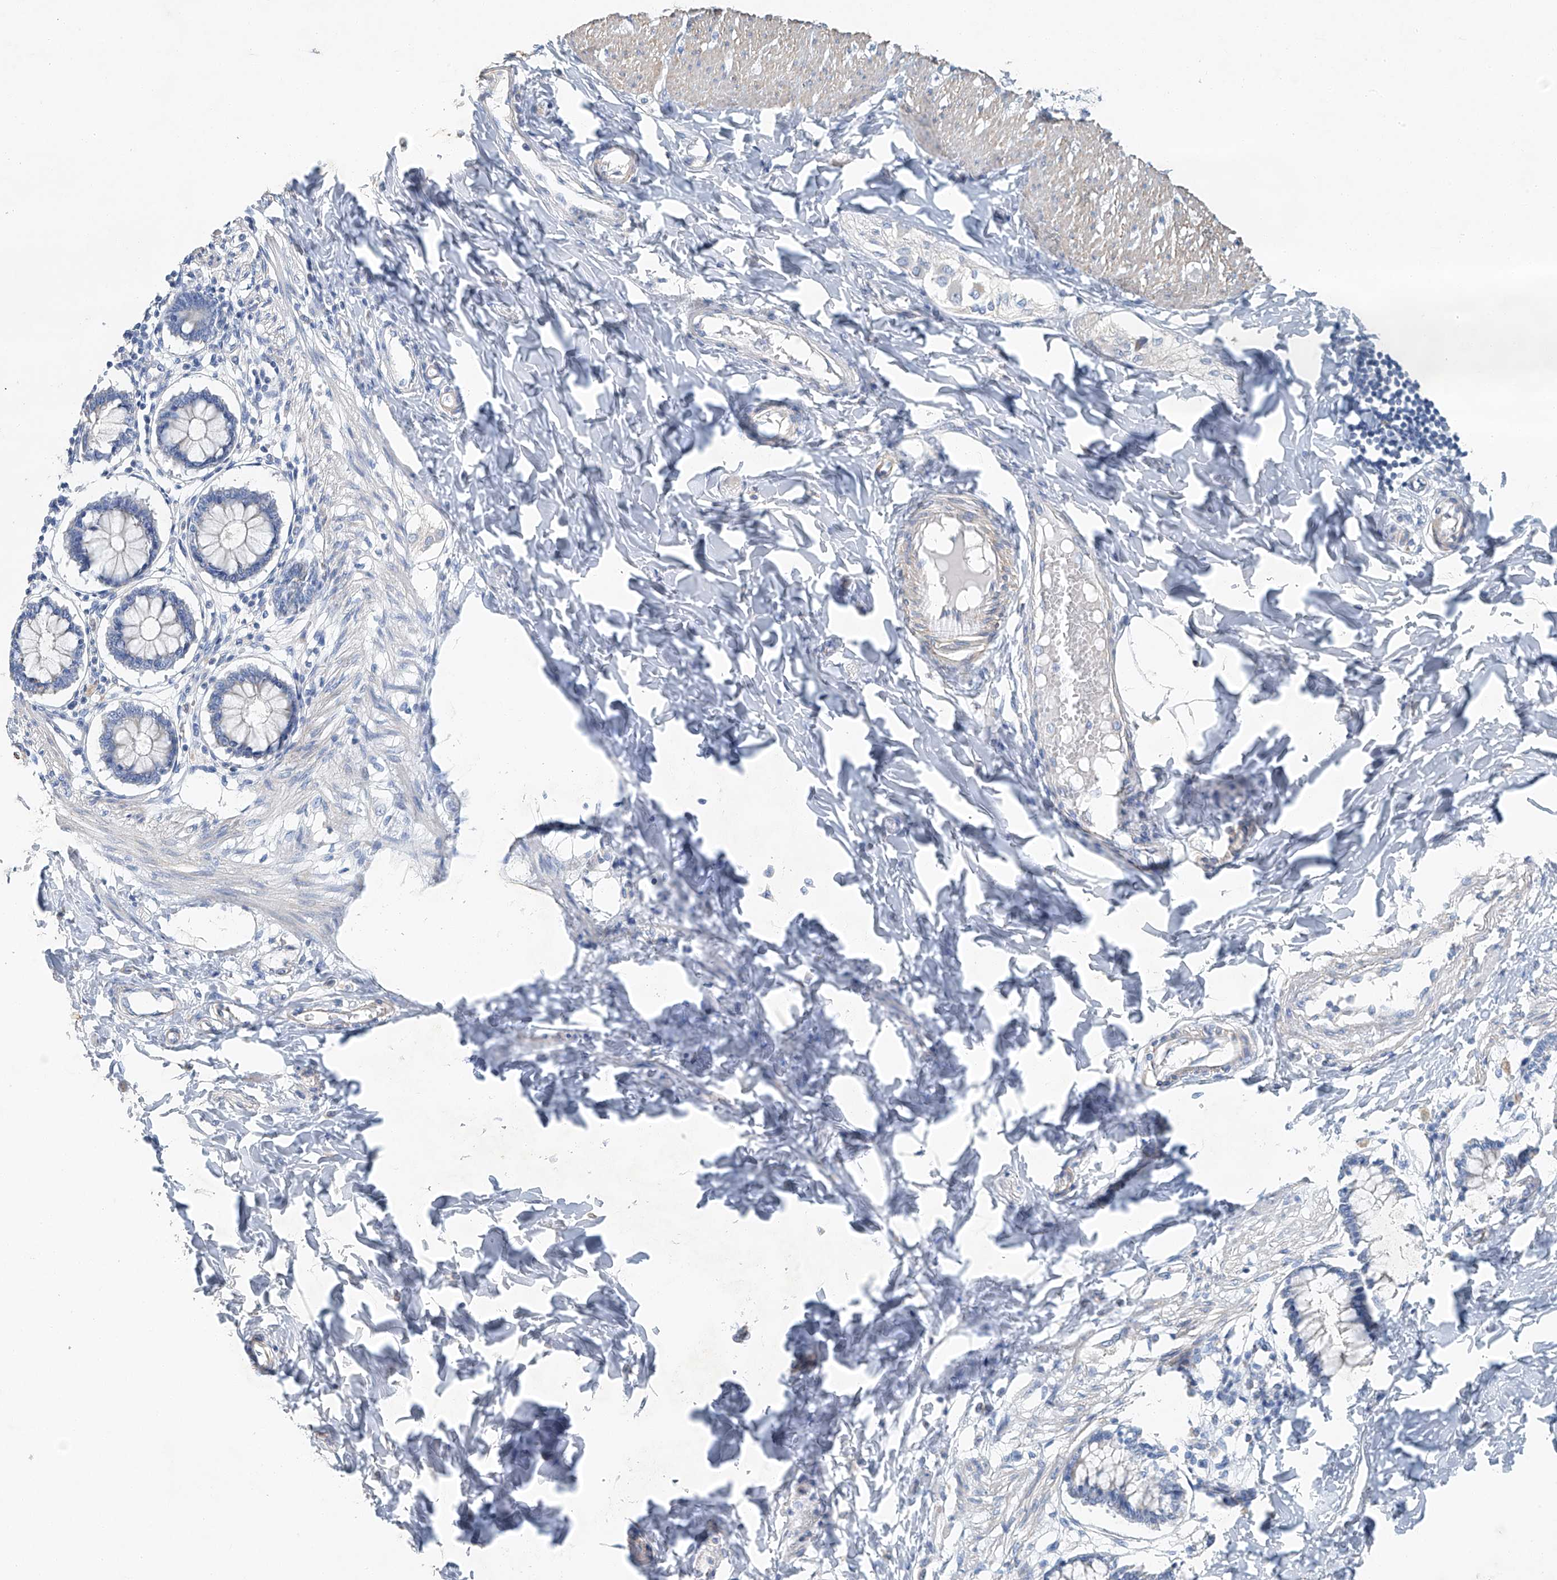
{"staining": {"intensity": "negative", "quantity": "none", "location": "none"}, "tissue": "smooth muscle", "cell_type": "Smooth muscle cells", "image_type": "normal", "snomed": [{"axis": "morphology", "description": "Normal tissue, NOS"}, {"axis": "morphology", "description": "Adenocarcinoma, NOS"}, {"axis": "topography", "description": "Colon"}, {"axis": "topography", "description": "Peripheral nerve tissue"}], "caption": "This is an immunohistochemistry (IHC) photomicrograph of normal human smooth muscle. There is no positivity in smooth muscle cells.", "gene": "C1orf87", "patient": {"sex": "male", "age": 14}}